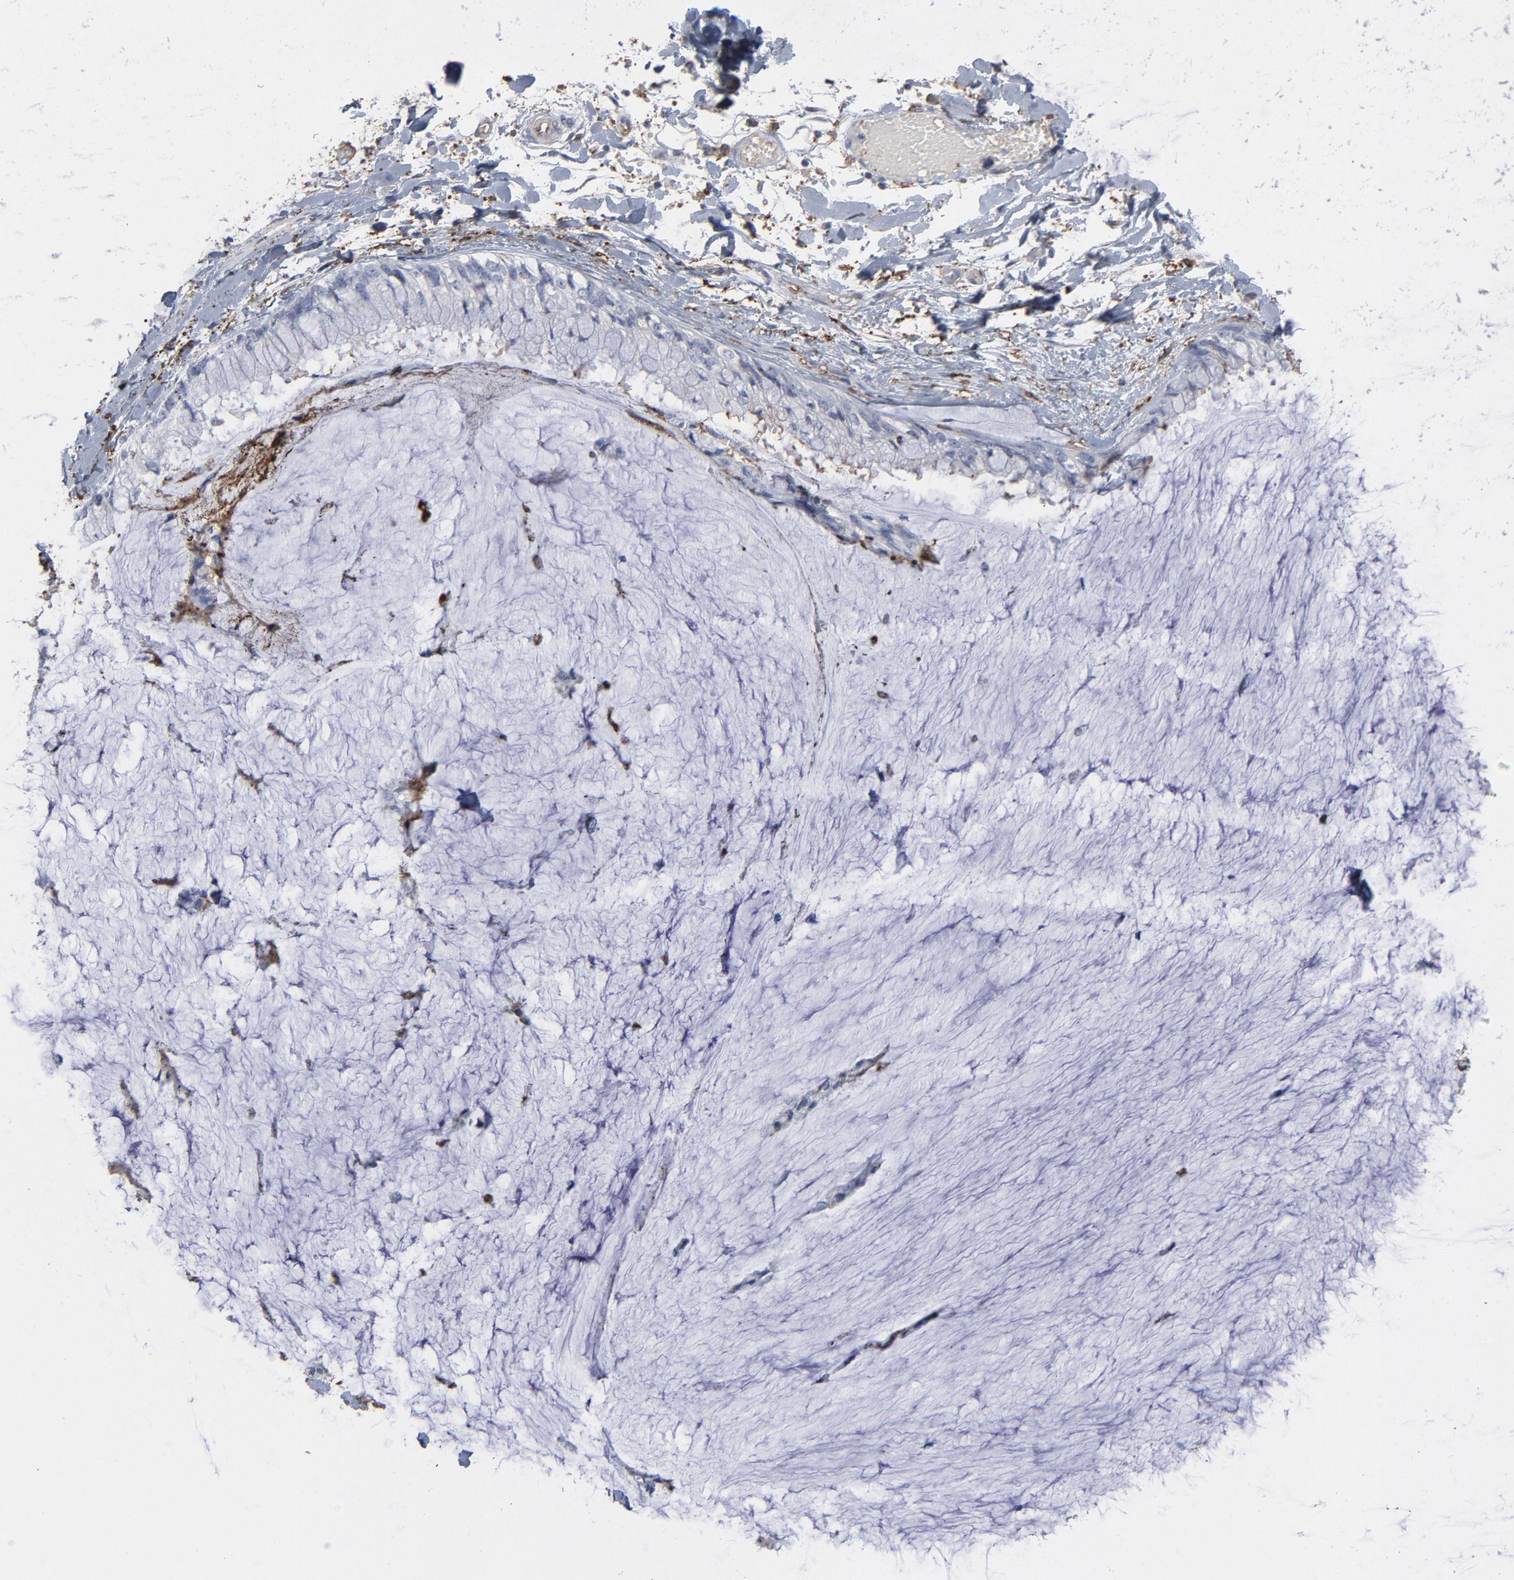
{"staining": {"intensity": "moderate", "quantity": "<25%", "location": "cytoplasmic/membranous"}, "tissue": "ovarian cancer", "cell_type": "Tumor cells", "image_type": "cancer", "snomed": [{"axis": "morphology", "description": "Cystadenocarcinoma, mucinous, NOS"}, {"axis": "topography", "description": "Ovary"}], "caption": "Protein staining exhibits moderate cytoplasmic/membranous expression in approximately <25% of tumor cells in mucinous cystadenocarcinoma (ovarian). (brown staining indicates protein expression, while blue staining denotes nuclei).", "gene": "ANXA5", "patient": {"sex": "female", "age": 39}}